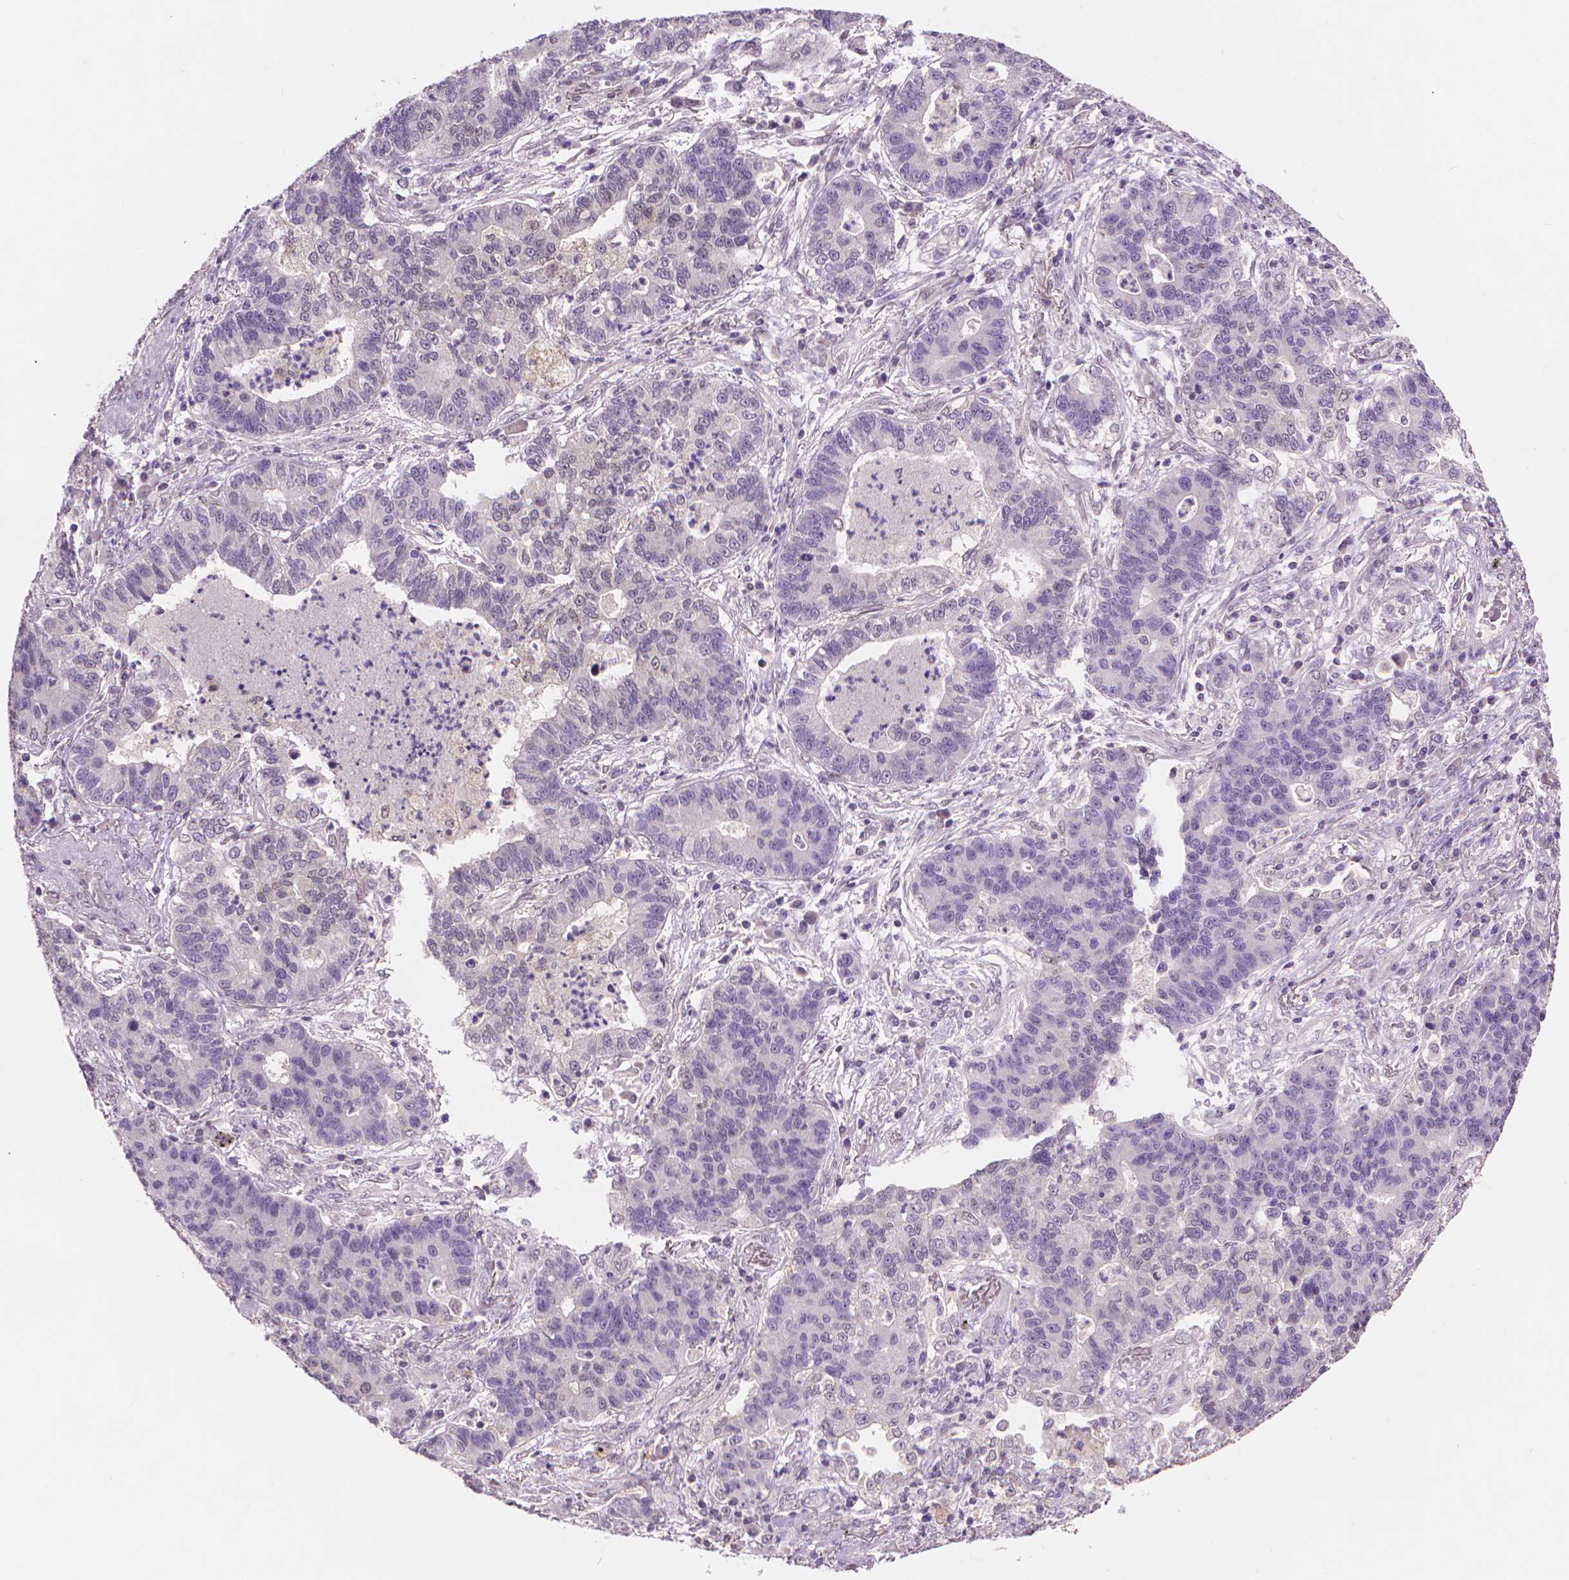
{"staining": {"intensity": "negative", "quantity": "none", "location": "none"}, "tissue": "lung cancer", "cell_type": "Tumor cells", "image_type": "cancer", "snomed": [{"axis": "morphology", "description": "Adenocarcinoma, NOS"}, {"axis": "topography", "description": "Lung"}], "caption": "Immunohistochemistry histopathology image of neoplastic tissue: human adenocarcinoma (lung) stained with DAB exhibits no significant protein staining in tumor cells.", "gene": "ENO2", "patient": {"sex": "female", "age": 57}}